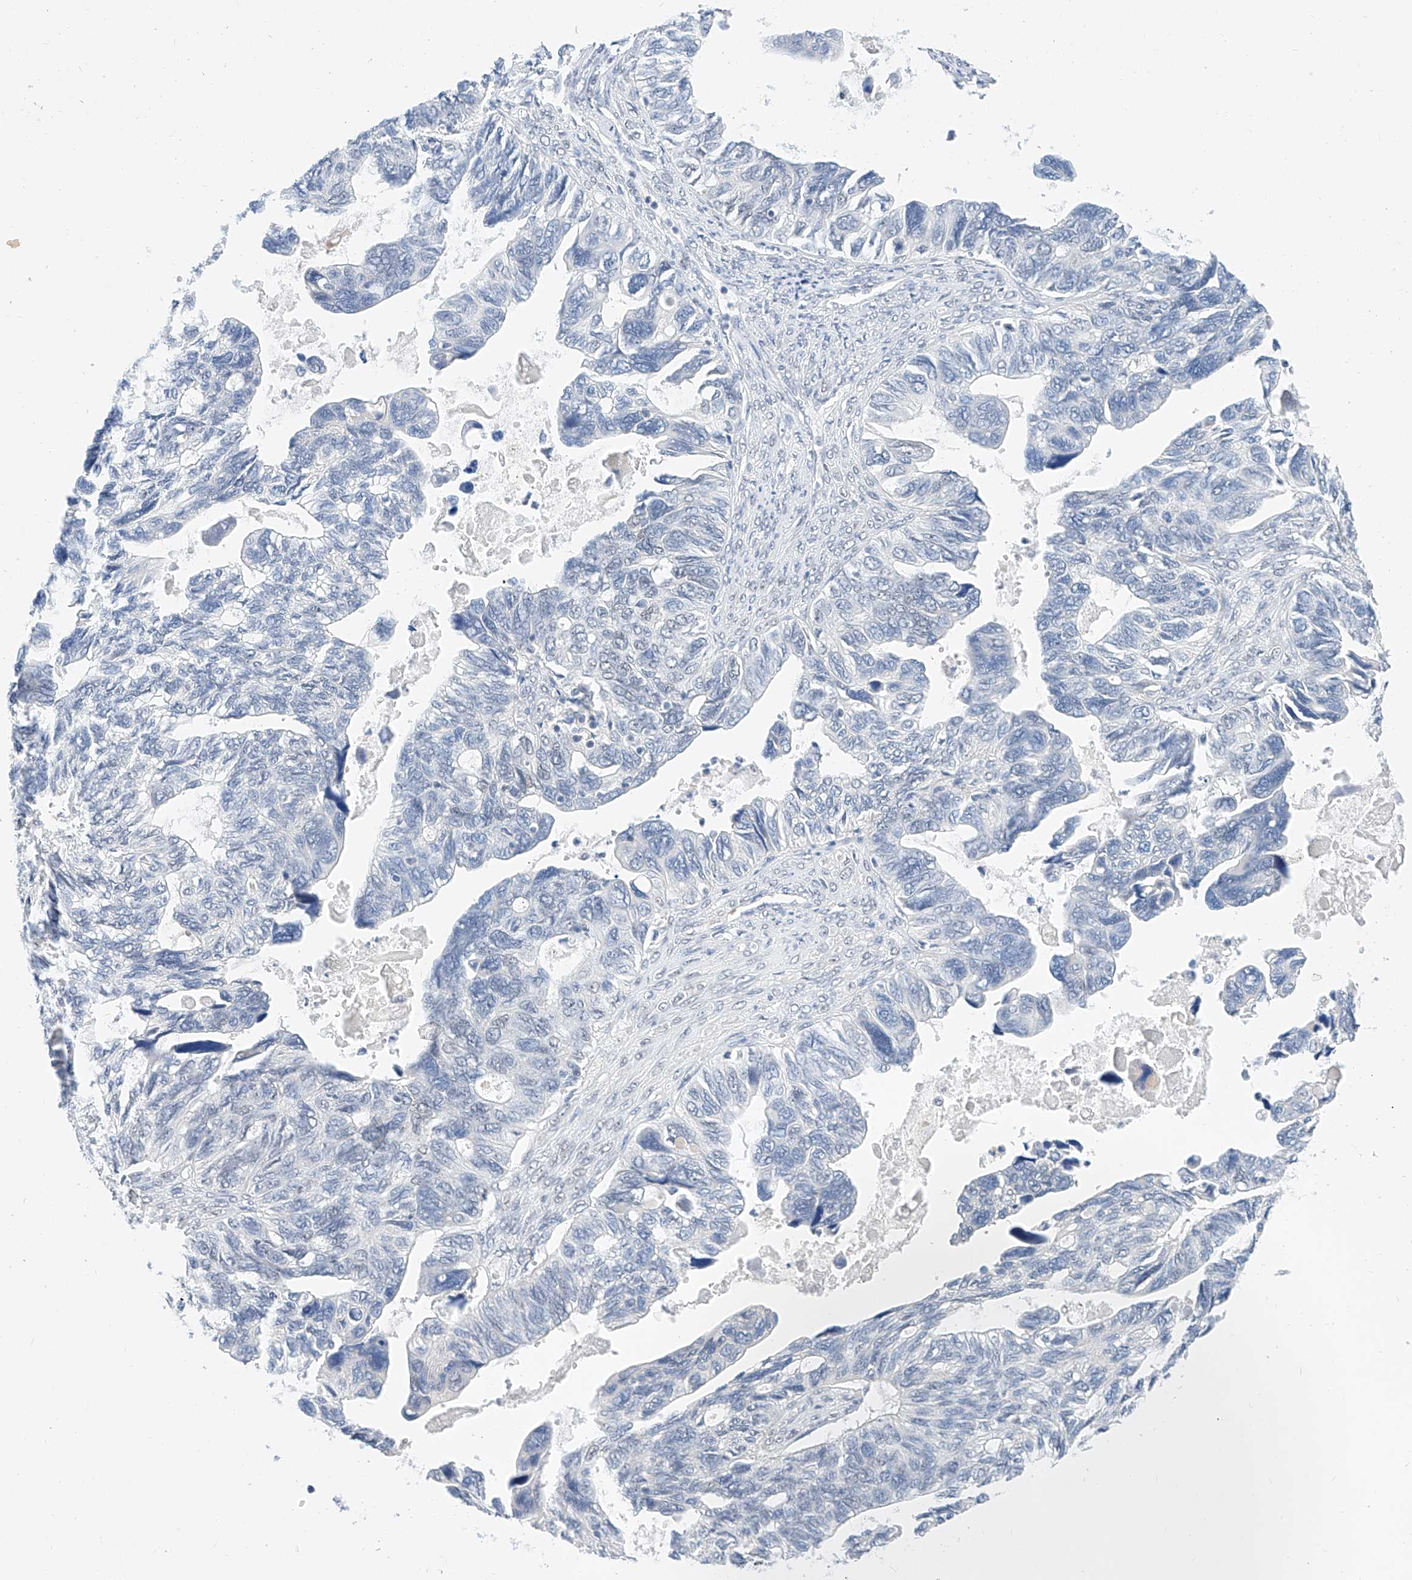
{"staining": {"intensity": "negative", "quantity": "none", "location": "none"}, "tissue": "ovarian cancer", "cell_type": "Tumor cells", "image_type": "cancer", "snomed": [{"axis": "morphology", "description": "Cystadenocarcinoma, serous, NOS"}, {"axis": "topography", "description": "Ovary"}], "caption": "High magnification brightfield microscopy of ovarian cancer (serous cystadenocarcinoma) stained with DAB (brown) and counterstained with hematoxylin (blue): tumor cells show no significant expression.", "gene": "KCNJ1", "patient": {"sex": "female", "age": 79}}